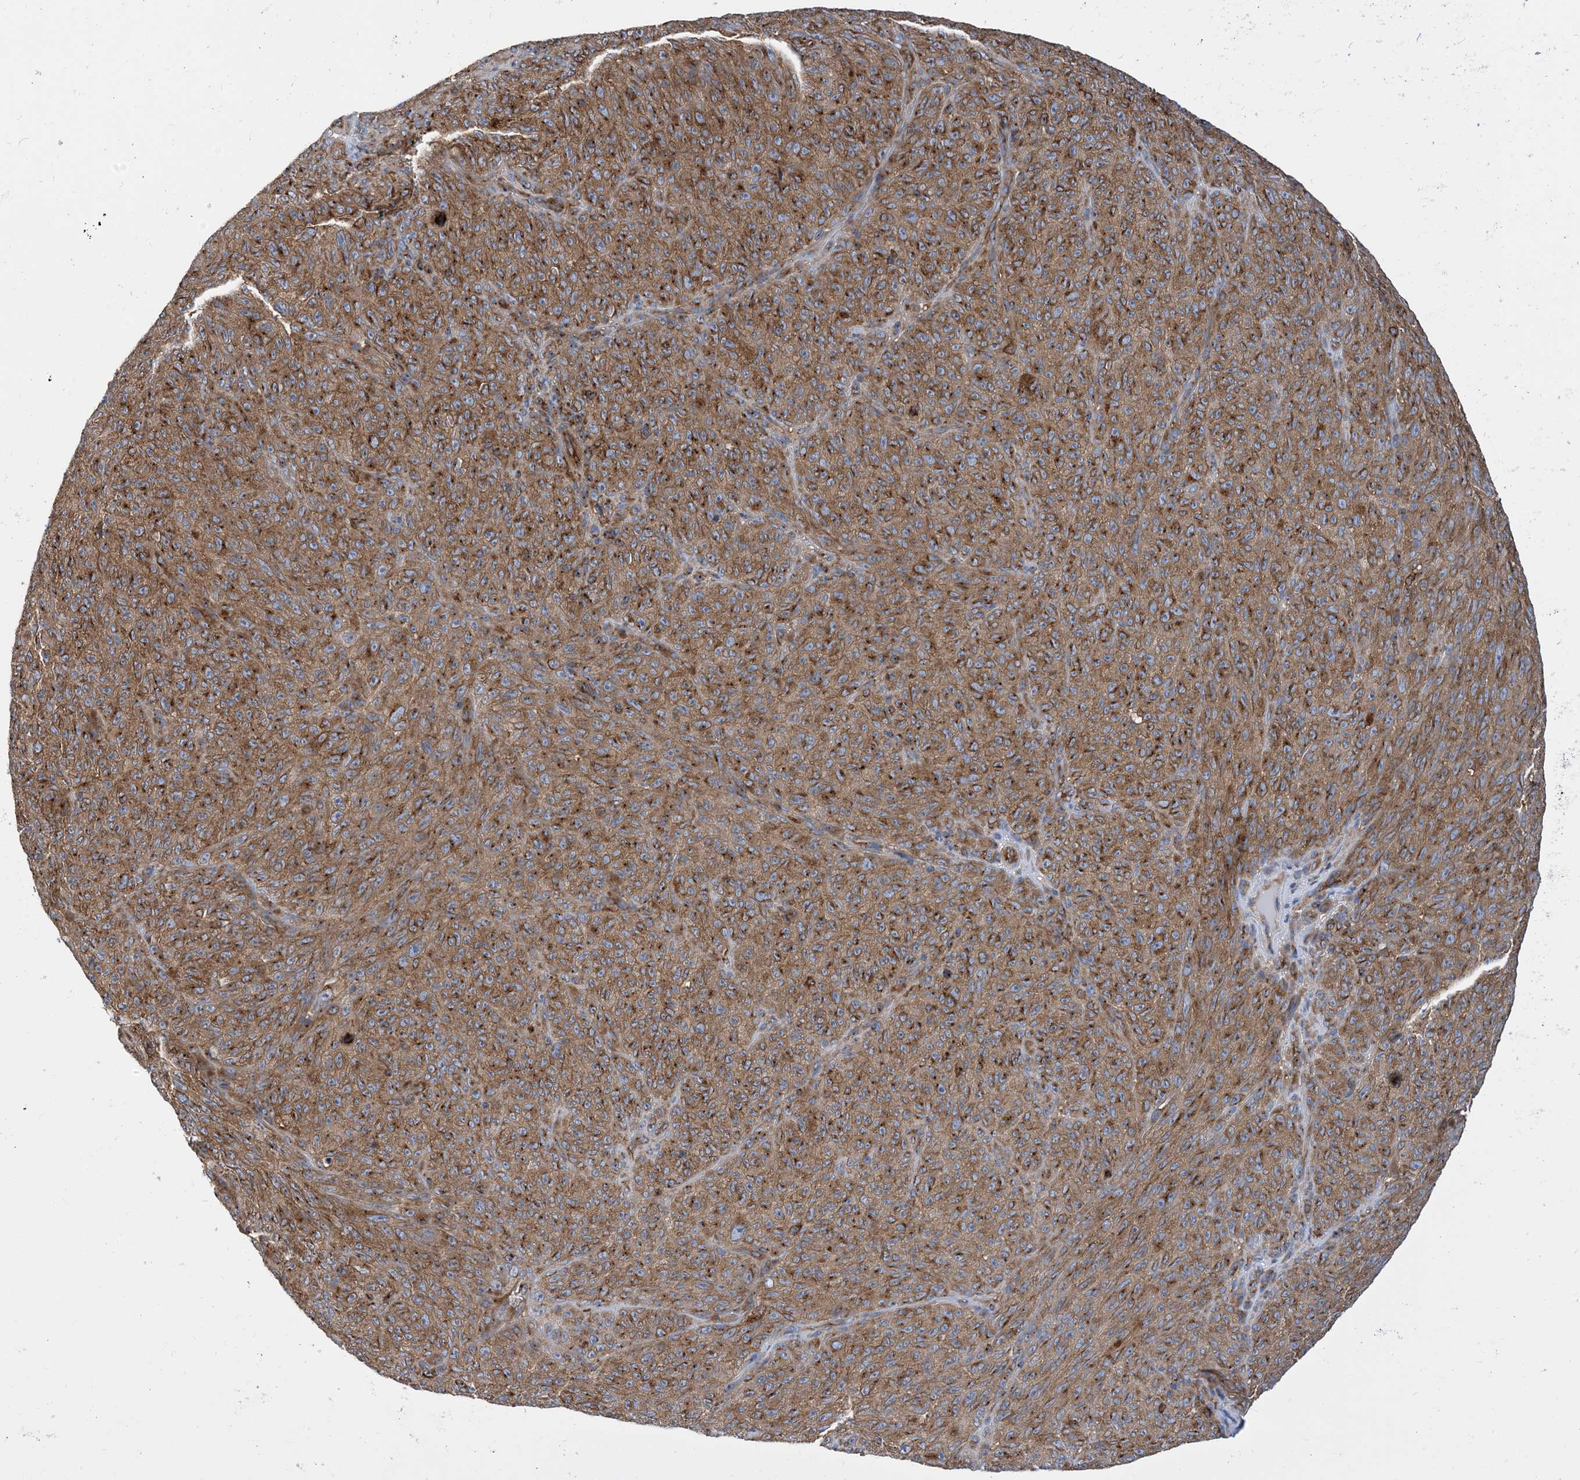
{"staining": {"intensity": "moderate", "quantity": ">75%", "location": "cytoplasmic/membranous"}, "tissue": "melanoma", "cell_type": "Tumor cells", "image_type": "cancer", "snomed": [{"axis": "morphology", "description": "Malignant melanoma, NOS"}, {"axis": "topography", "description": "Skin"}], "caption": "A micrograph showing moderate cytoplasmic/membranous positivity in about >75% of tumor cells in malignant melanoma, as visualized by brown immunohistochemical staining.", "gene": "DYNC1LI1", "patient": {"sex": "female", "age": 82}}